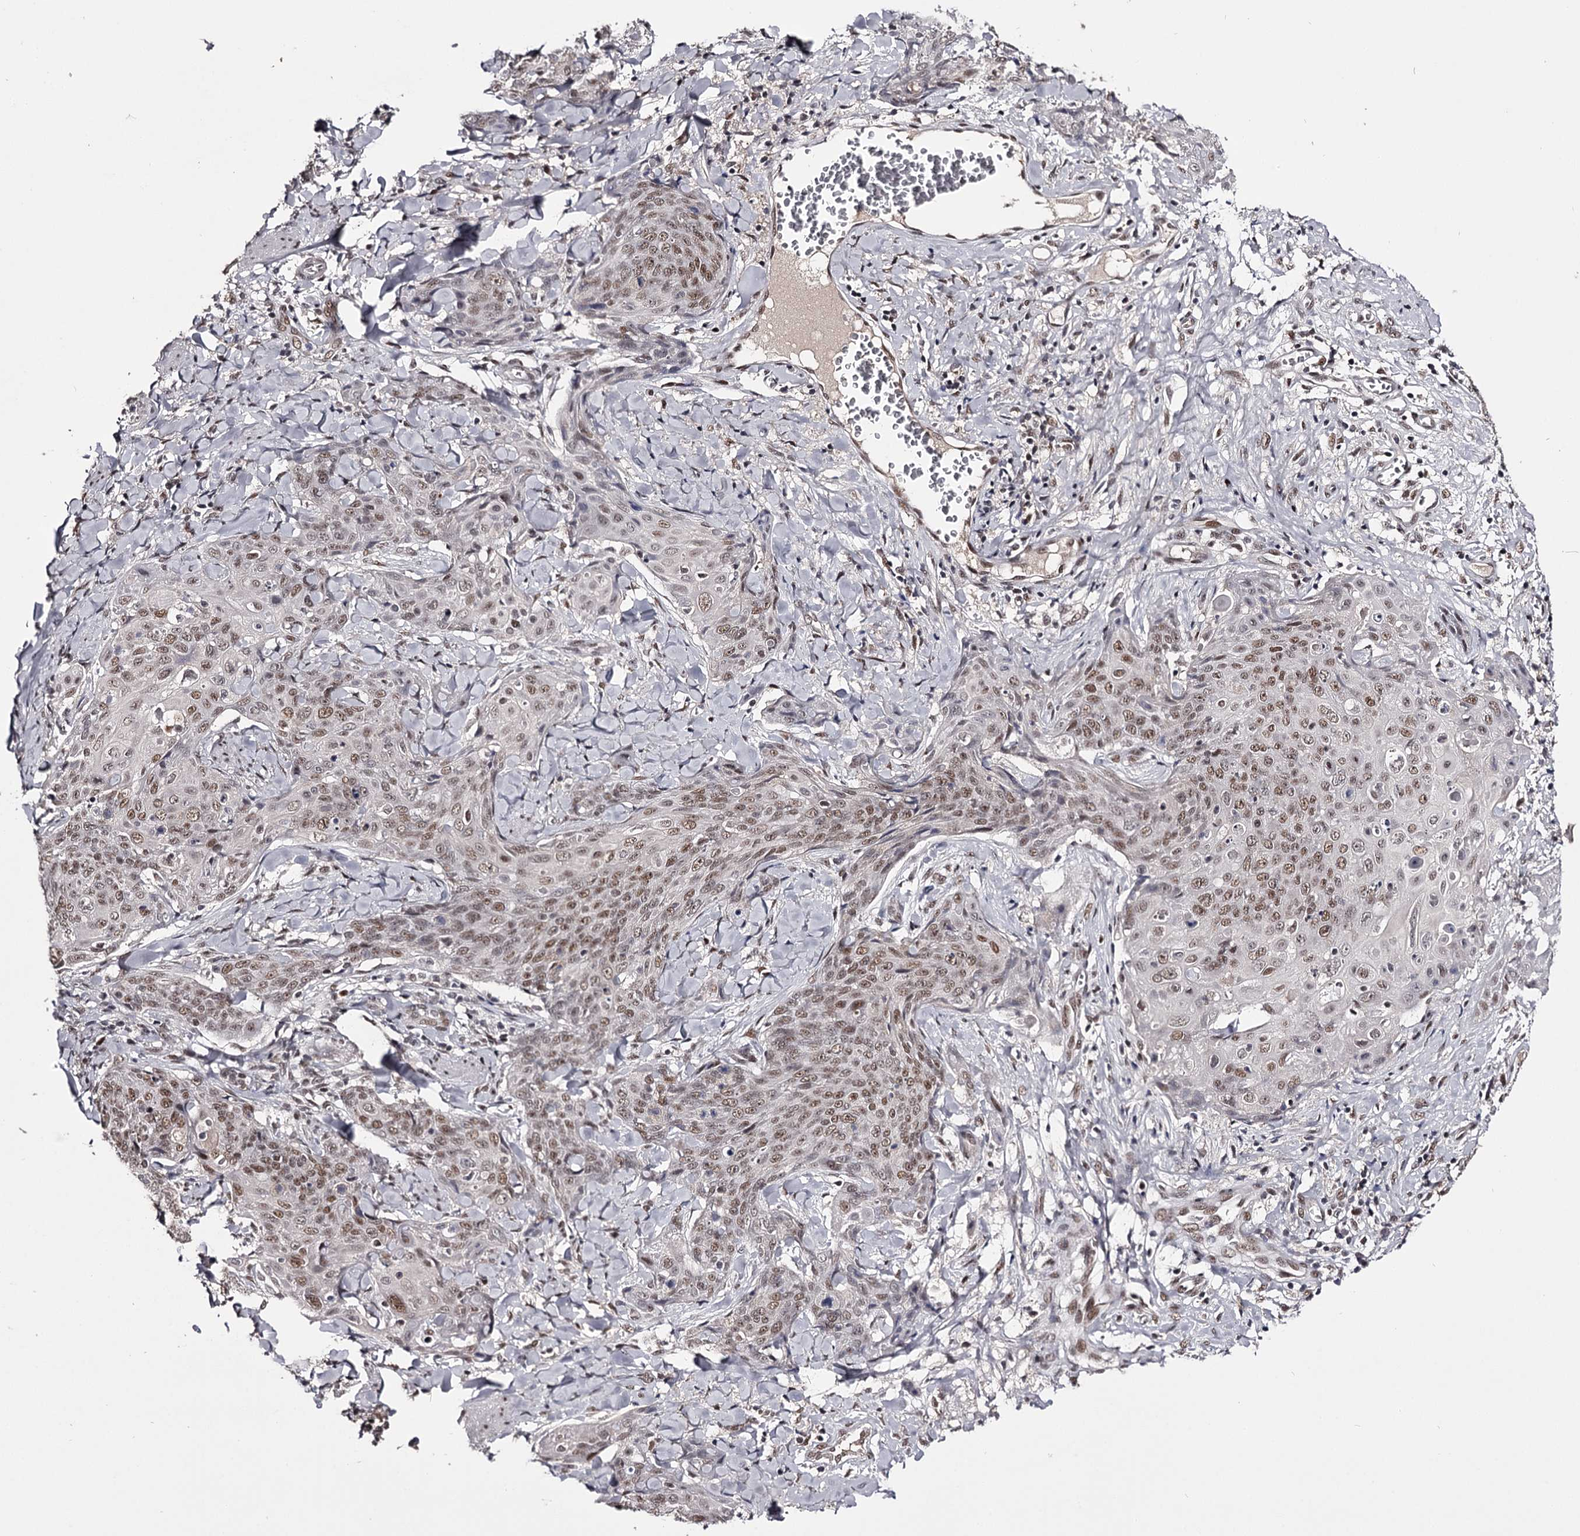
{"staining": {"intensity": "moderate", "quantity": ">75%", "location": "nuclear"}, "tissue": "skin cancer", "cell_type": "Tumor cells", "image_type": "cancer", "snomed": [{"axis": "morphology", "description": "Squamous cell carcinoma, NOS"}, {"axis": "topography", "description": "Skin"}, {"axis": "topography", "description": "Vulva"}], "caption": "This is an image of immunohistochemistry (IHC) staining of skin cancer, which shows moderate expression in the nuclear of tumor cells.", "gene": "TTC33", "patient": {"sex": "female", "age": 85}}